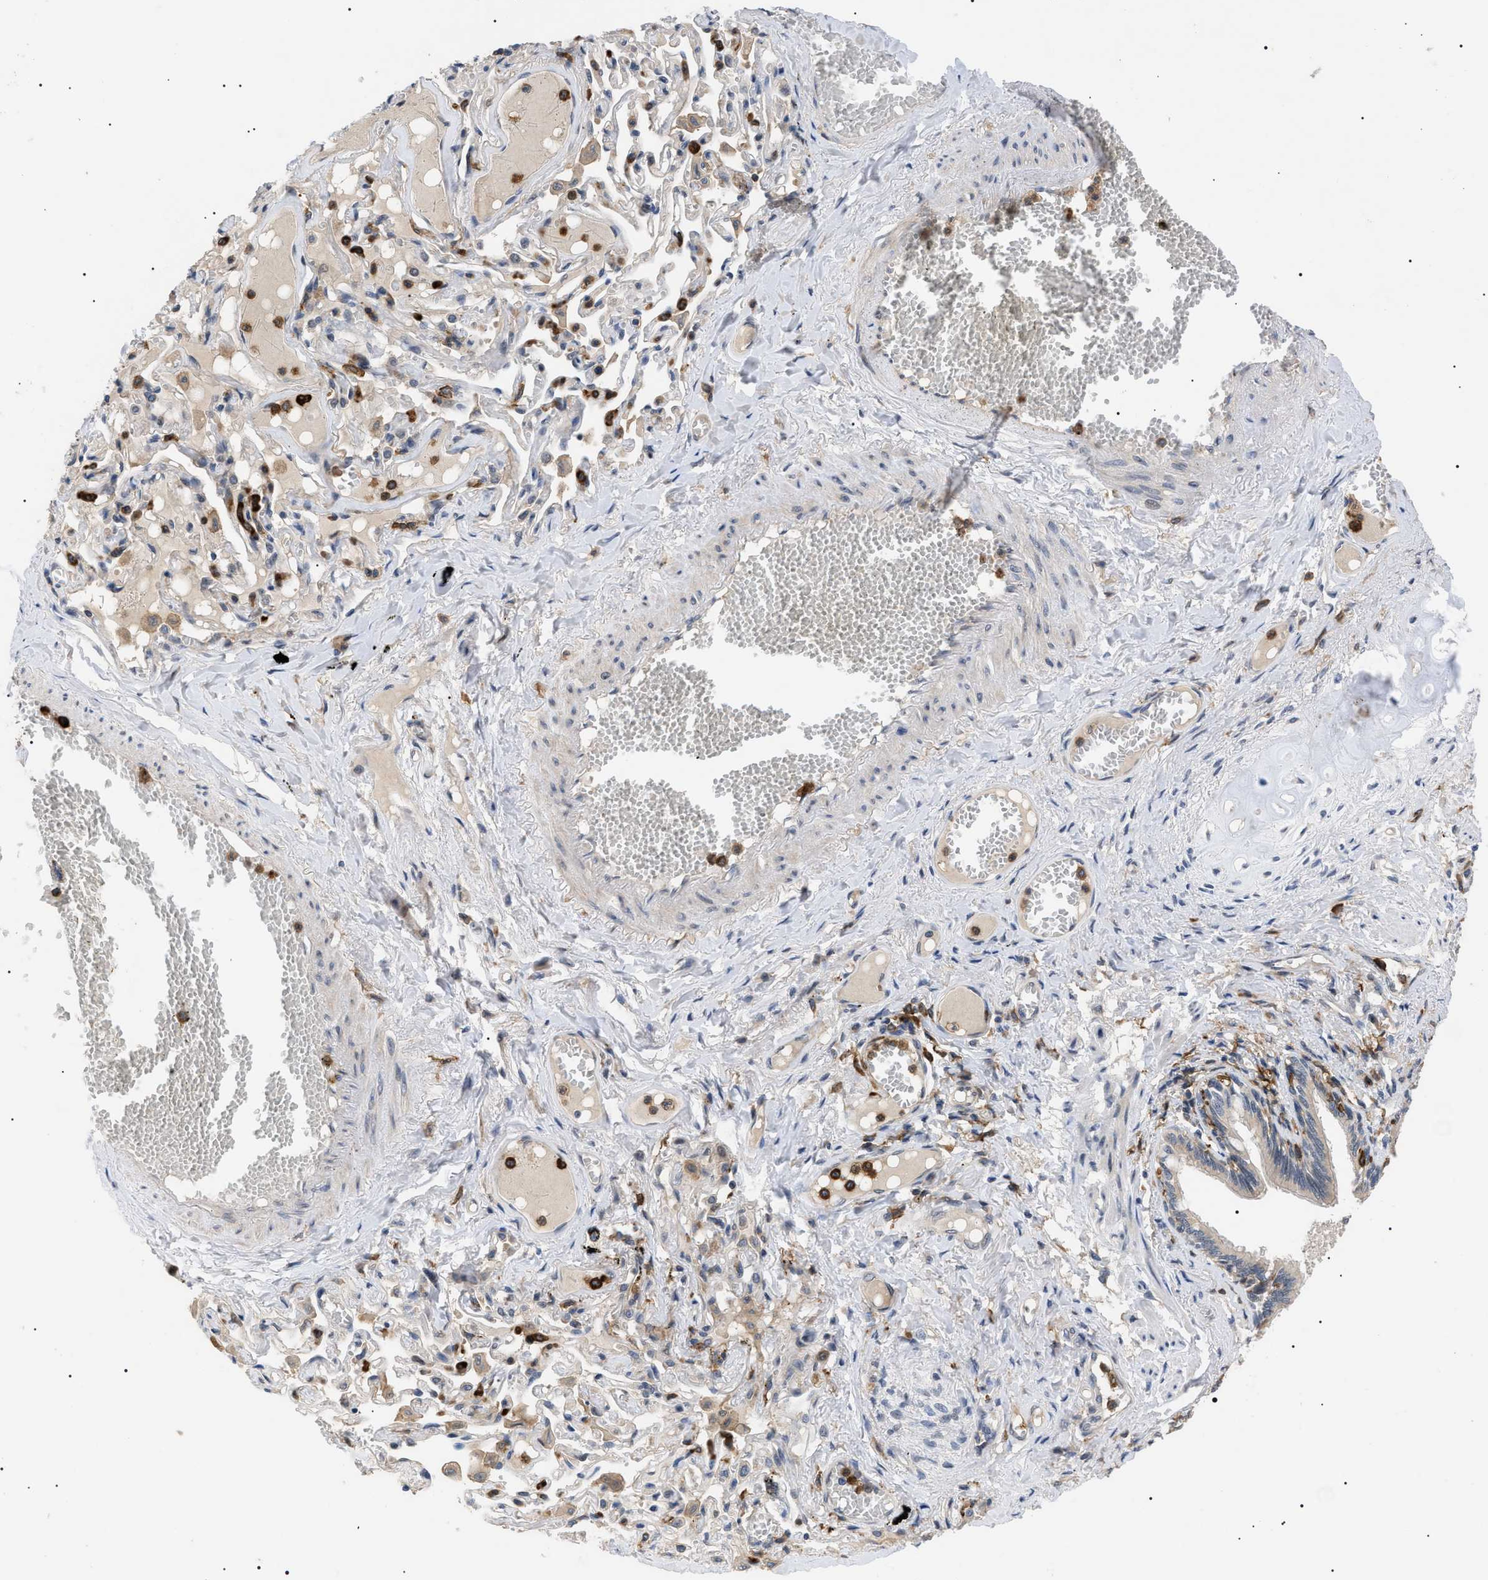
{"staining": {"intensity": "moderate", "quantity": ">75%", "location": "cytoplasmic/membranous"}, "tissue": "bronchus", "cell_type": "Respiratory epithelial cells", "image_type": "normal", "snomed": [{"axis": "morphology", "description": "Normal tissue, NOS"}, {"axis": "morphology", "description": "Inflammation, NOS"}, {"axis": "topography", "description": "Cartilage tissue"}, {"axis": "topography", "description": "Lung"}], "caption": "Approximately >75% of respiratory epithelial cells in unremarkable human bronchus show moderate cytoplasmic/membranous protein positivity as visualized by brown immunohistochemical staining.", "gene": "CD300A", "patient": {"sex": "male", "age": 71}}